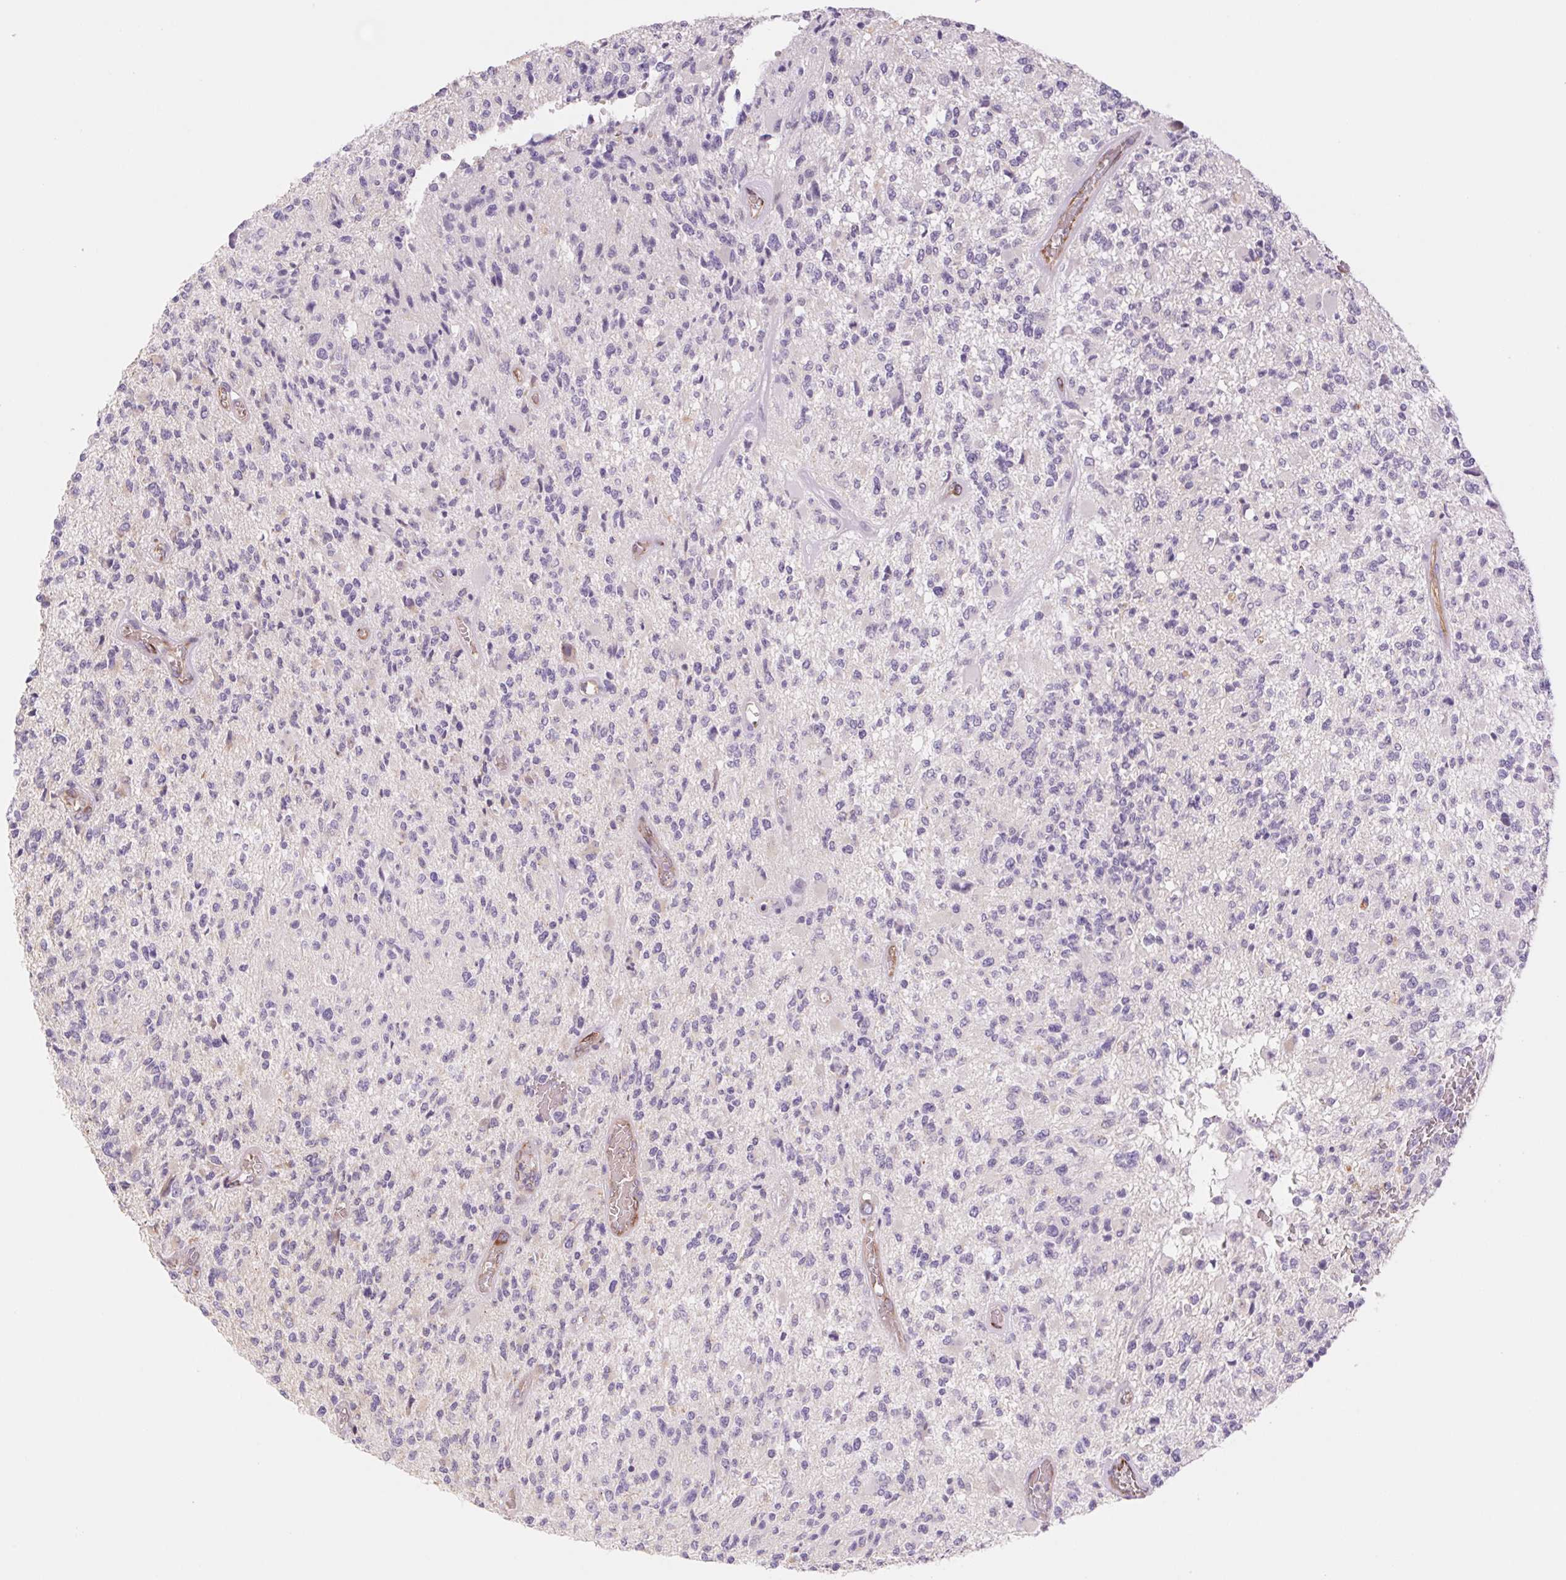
{"staining": {"intensity": "negative", "quantity": "none", "location": "none"}, "tissue": "glioma", "cell_type": "Tumor cells", "image_type": "cancer", "snomed": [{"axis": "morphology", "description": "Glioma, malignant, High grade"}, {"axis": "topography", "description": "Brain"}], "caption": "A high-resolution micrograph shows immunohistochemistry staining of glioma, which shows no significant expression in tumor cells.", "gene": "IGFL3", "patient": {"sex": "female", "age": 63}}